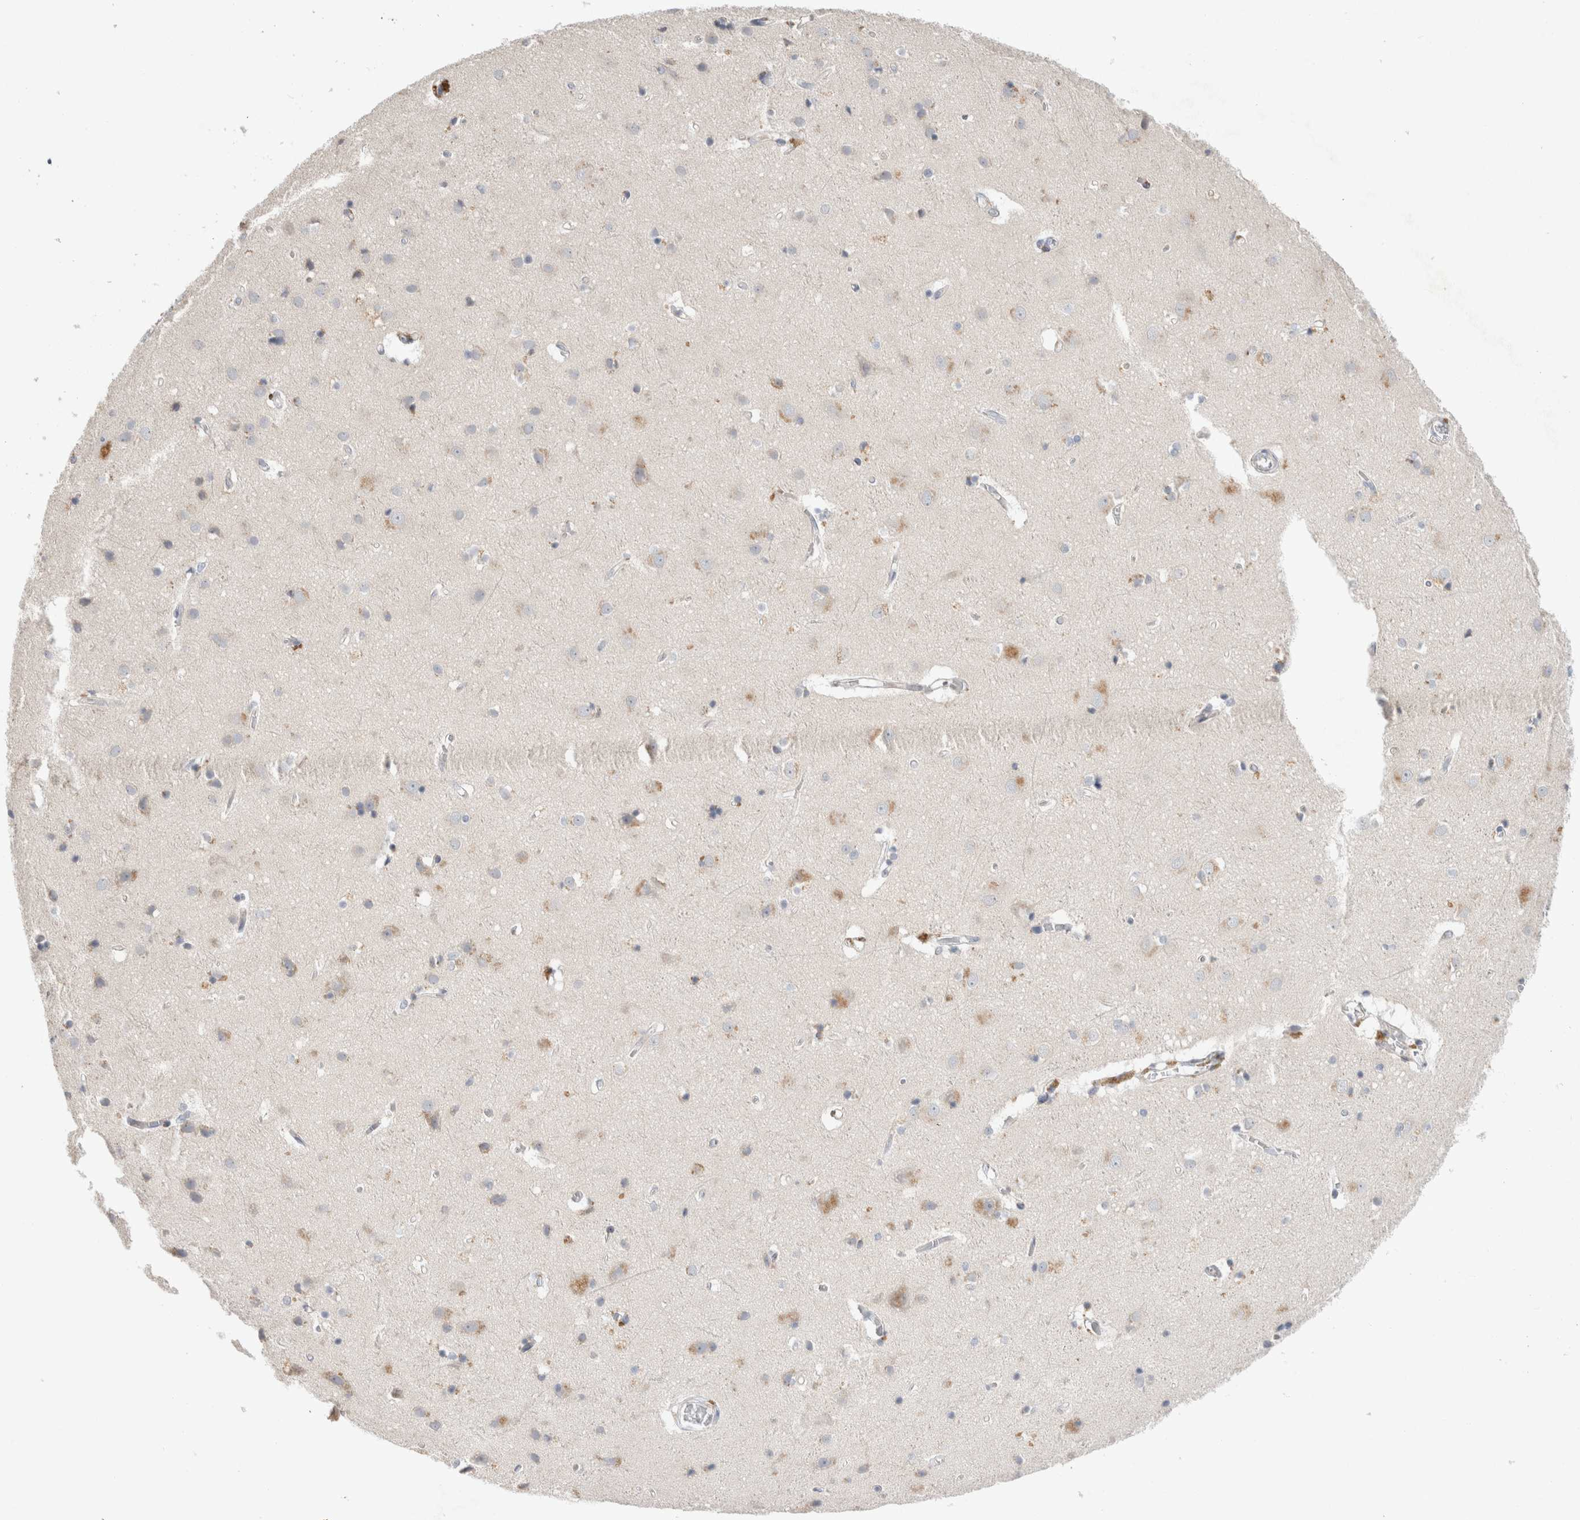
{"staining": {"intensity": "negative", "quantity": "none", "location": "none"}, "tissue": "cerebral cortex", "cell_type": "Endothelial cells", "image_type": "normal", "snomed": [{"axis": "morphology", "description": "Normal tissue, NOS"}, {"axis": "topography", "description": "Cerebral cortex"}], "caption": "Immunohistochemistry (IHC) image of normal cerebral cortex stained for a protein (brown), which demonstrates no expression in endothelial cells.", "gene": "TRMT9B", "patient": {"sex": "male", "age": 54}}